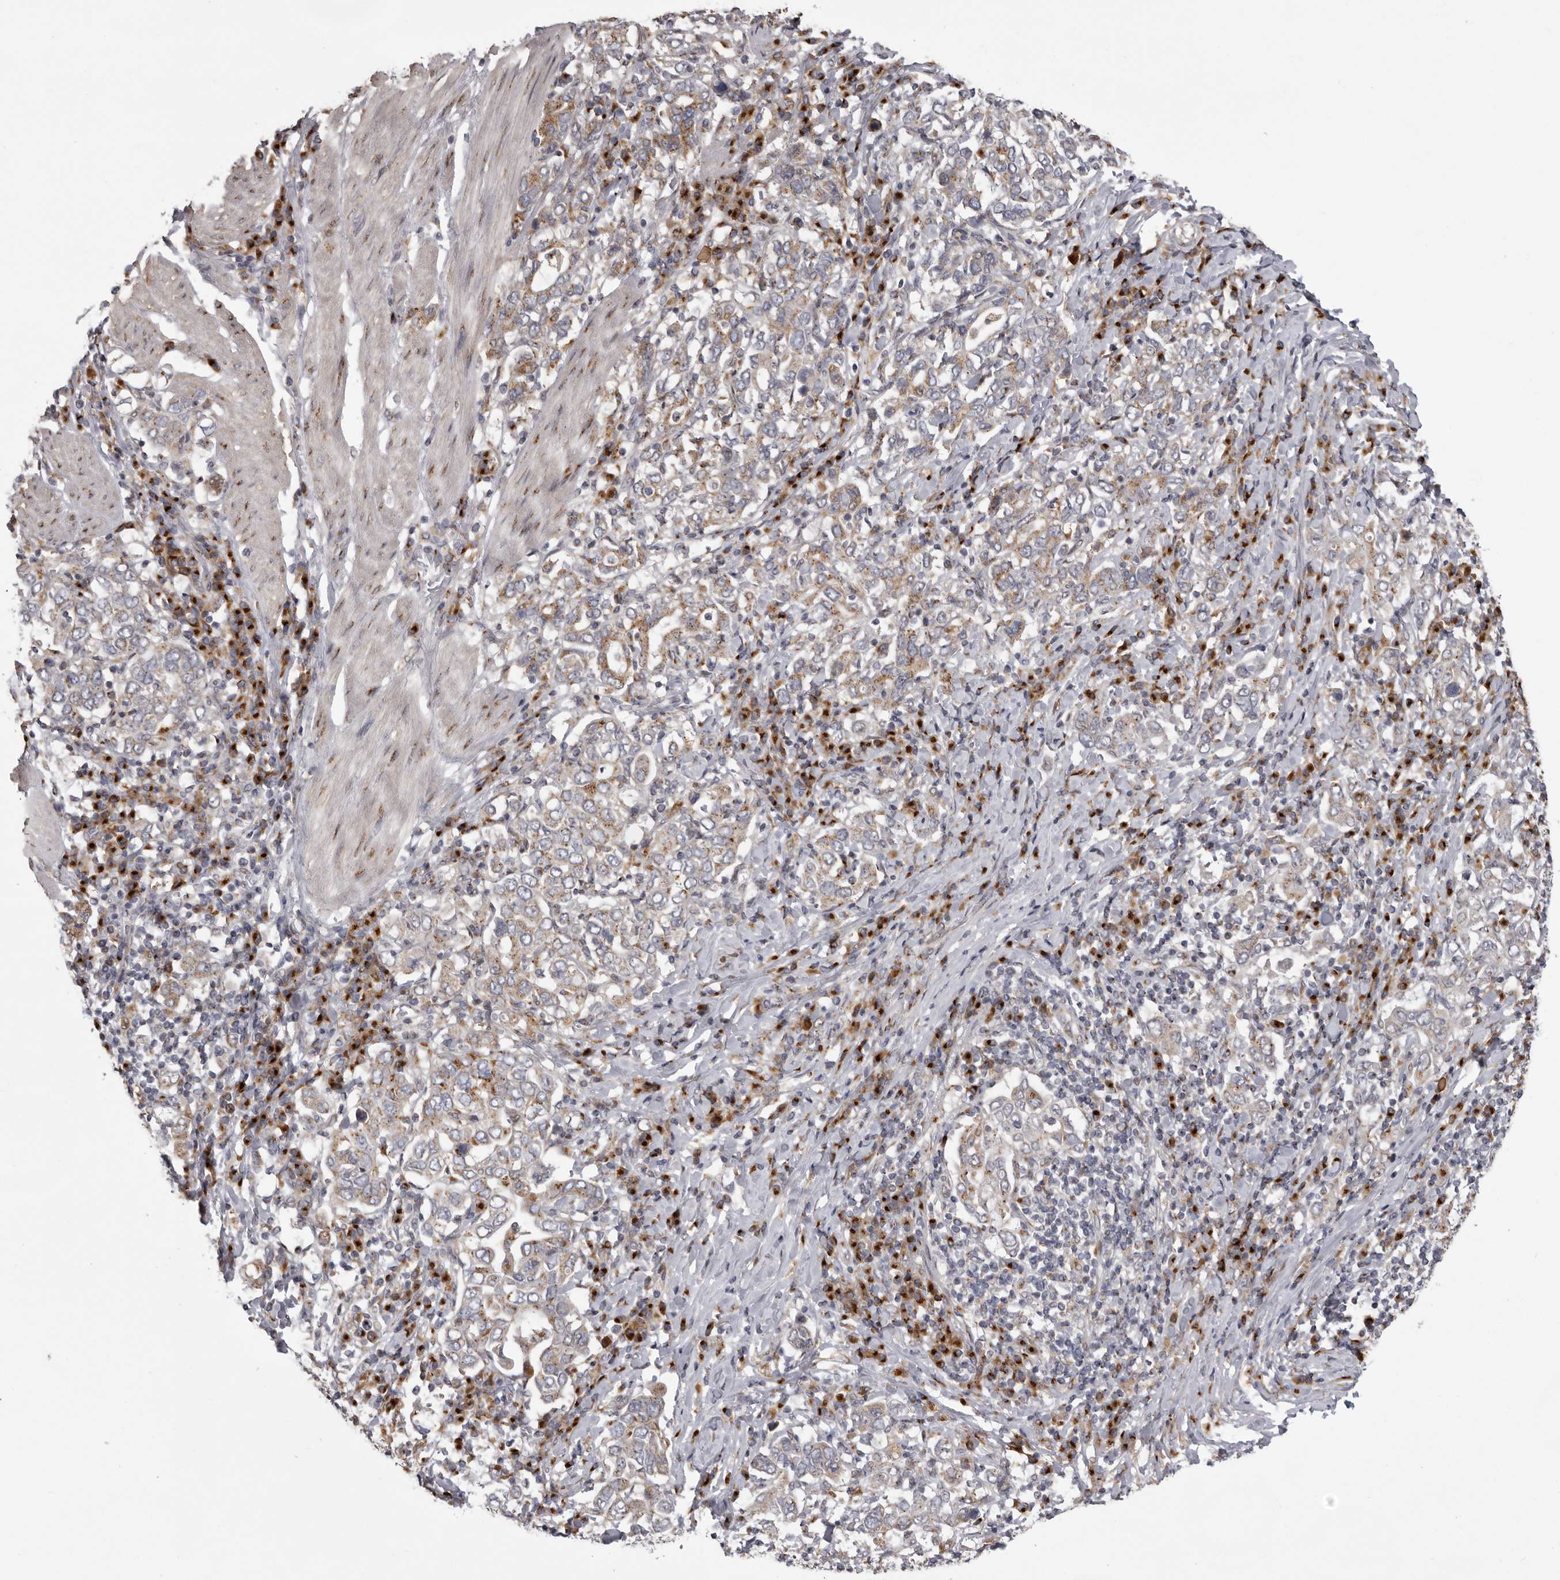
{"staining": {"intensity": "moderate", "quantity": ">75%", "location": "cytoplasmic/membranous"}, "tissue": "stomach cancer", "cell_type": "Tumor cells", "image_type": "cancer", "snomed": [{"axis": "morphology", "description": "Adenocarcinoma, NOS"}, {"axis": "topography", "description": "Stomach, upper"}], "caption": "An IHC histopathology image of neoplastic tissue is shown. Protein staining in brown highlights moderate cytoplasmic/membranous positivity in stomach cancer within tumor cells. Using DAB (brown) and hematoxylin (blue) stains, captured at high magnification using brightfield microscopy.", "gene": "WDR47", "patient": {"sex": "male", "age": 62}}